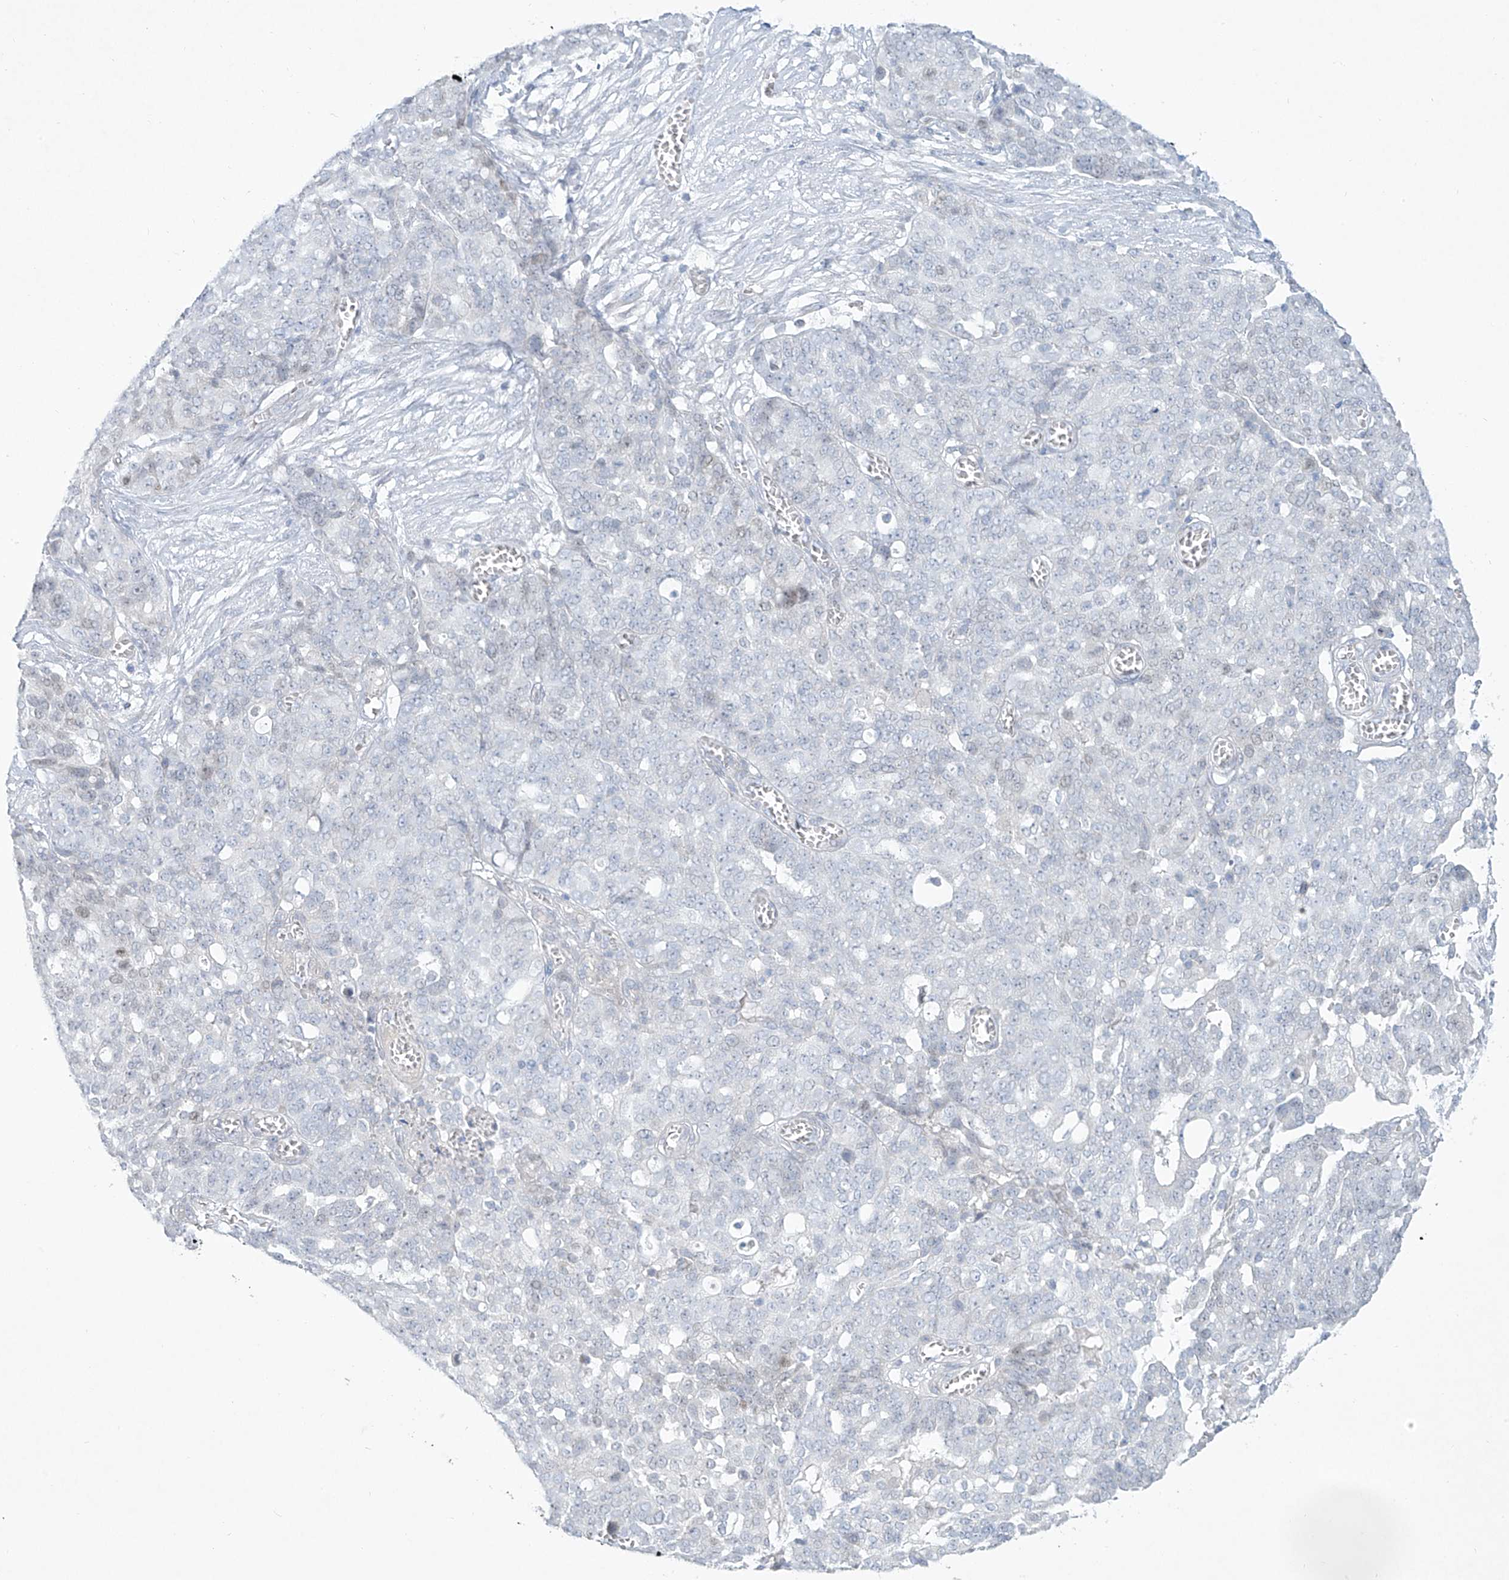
{"staining": {"intensity": "negative", "quantity": "none", "location": "none"}, "tissue": "ovarian cancer", "cell_type": "Tumor cells", "image_type": "cancer", "snomed": [{"axis": "morphology", "description": "Cystadenocarcinoma, serous, NOS"}, {"axis": "topography", "description": "Soft tissue"}, {"axis": "topography", "description": "Ovary"}], "caption": "A micrograph of human ovarian serous cystadenocarcinoma is negative for staining in tumor cells. (Stains: DAB IHC with hematoxylin counter stain, Microscopy: brightfield microscopy at high magnification).", "gene": "PAX6", "patient": {"sex": "female", "age": 57}}